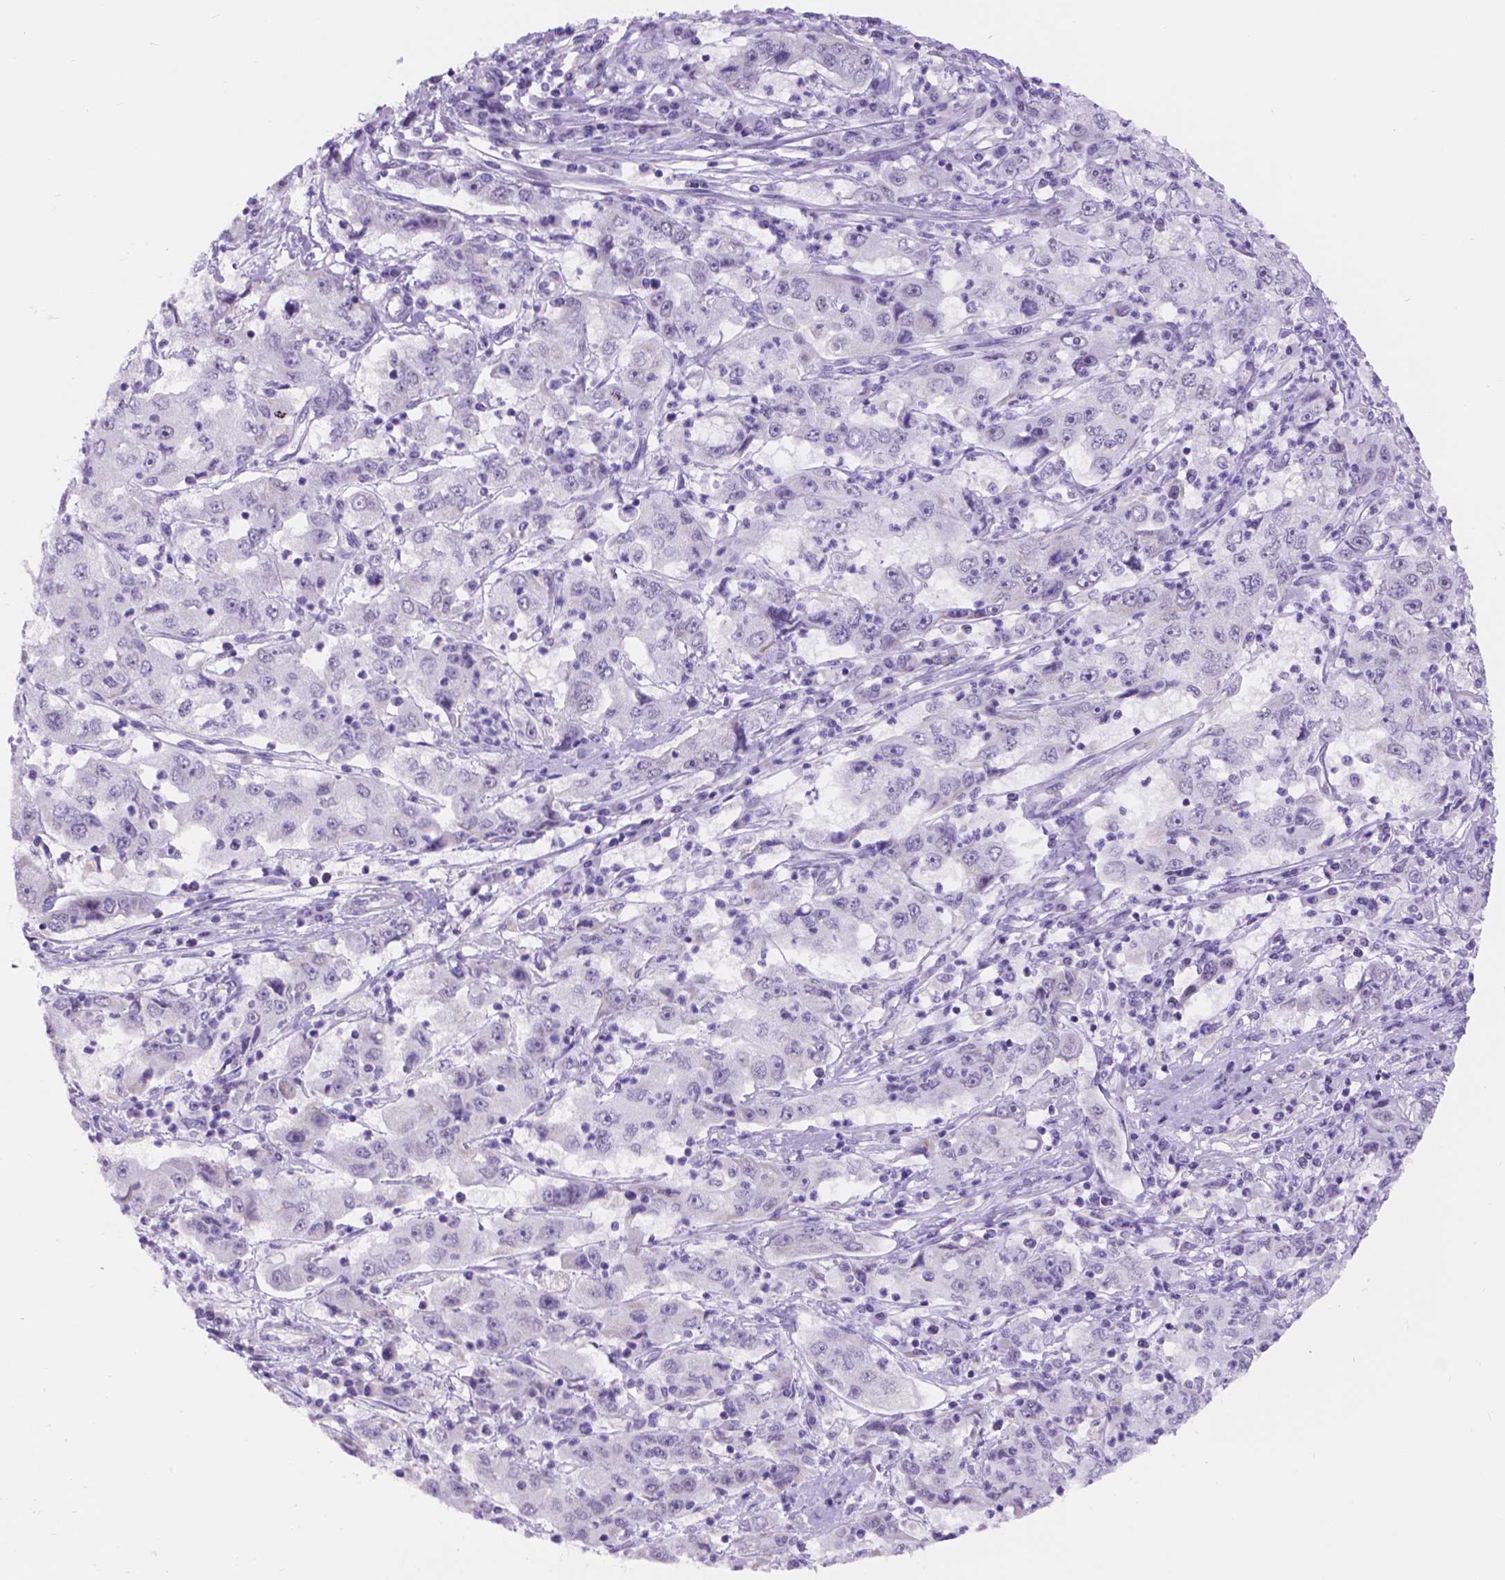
{"staining": {"intensity": "negative", "quantity": "none", "location": "none"}, "tissue": "cervical cancer", "cell_type": "Tumor cells", "image_type": "cancer", "snomed": [{"axis": "morphology", "description": "Squamous cell carcinoma, NOS"}, {"axis": "topography", "description": "Cervix"}], "caption": "This is a photomicrograph of immunohistochemistry (IHC) staining of cervical cancer (squamous cell carcinoma), which shows no staining in tumor cells. (Brightfield microscopy of DAB IHC at high magnification).", "gene": "DCC", "patient": {"sex": "female", "age": 36}}